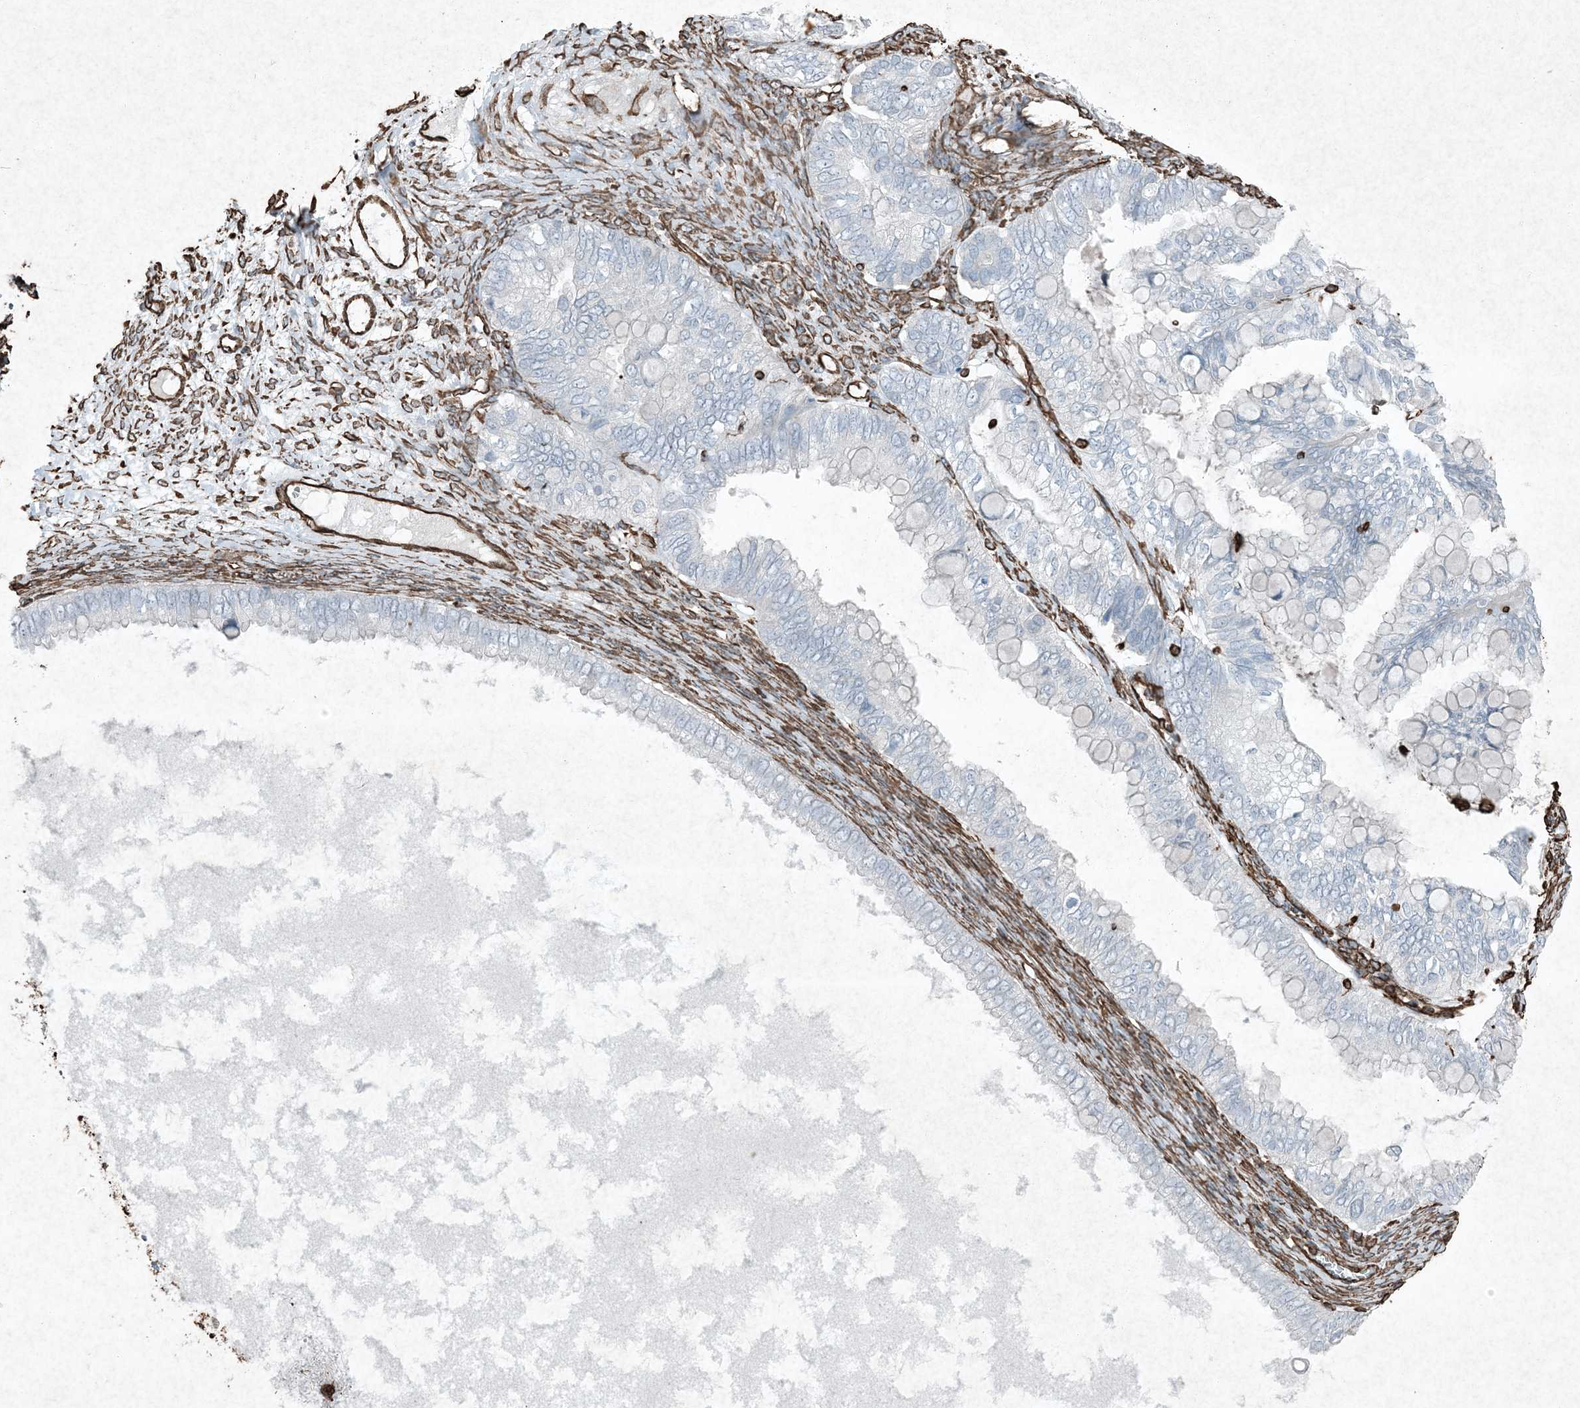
{"staining": {"intensity": "negative", "quantity": "none", "location": "none"}, "tissue": "ovarian cancer", "cell_type": "Tumor cells", "image_type": "cancer", "snomed": [{"axis": "morphology", "description": "Cystadenocarcinoma, mucinous, NOS"}, {"axis": "topography", "description": "Ovary"}], "caption": "This is an immunohistochemistry (IHC) micrograph of ovarian mucinous cystadenocarcinoma. There is no staining in tumor cells.", "gene": "RYK", "patient": {"sex": "female", "age": 80}}